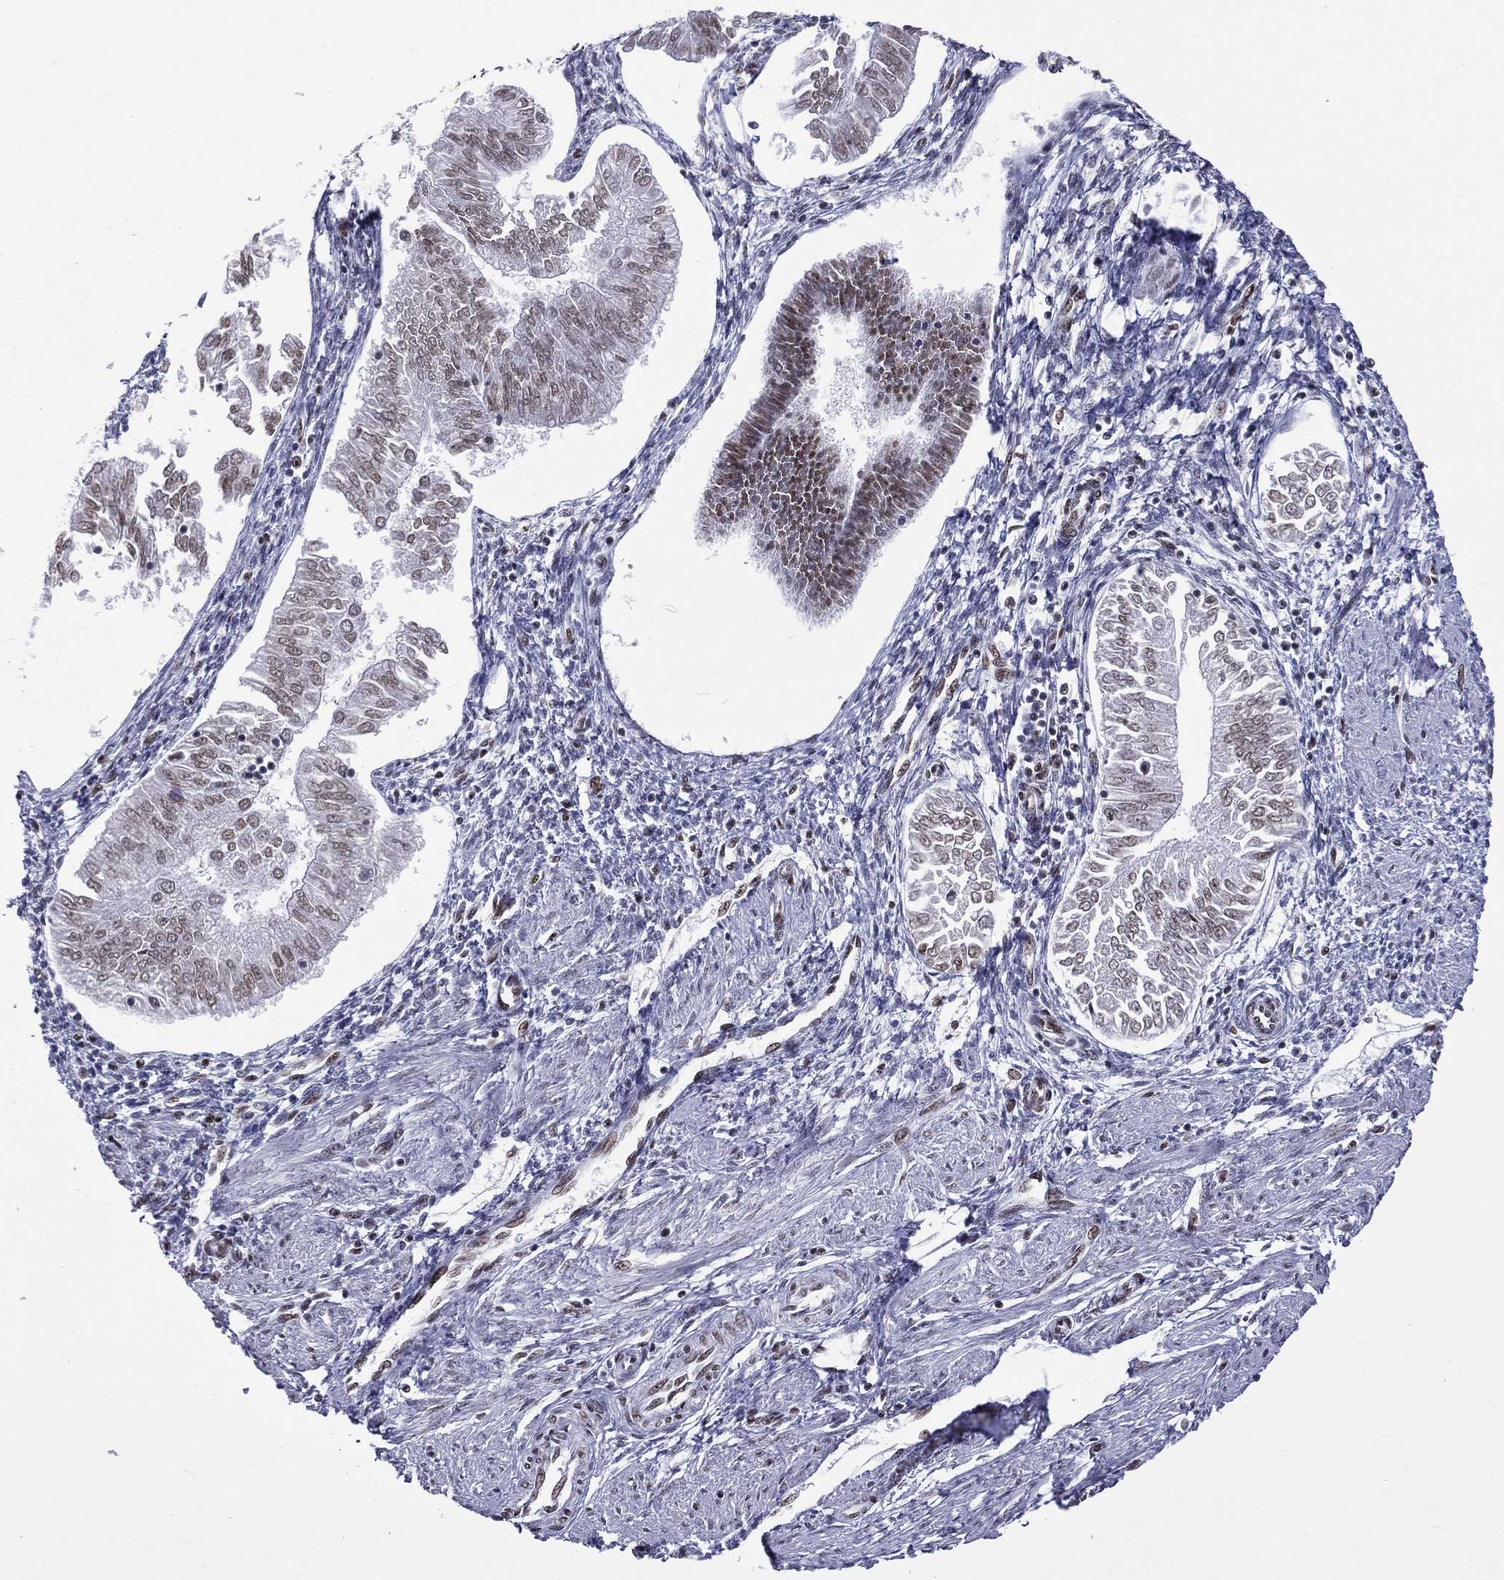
{"staining": {"intensity": "weak", "quantity": "<25%", "location": "nuclear"}, "tissue": "endometrial cancer", "cell_type": "Tumor cells", "image_type": "cancer", "snomed": [{"axis": "morphology", "description": "Adenocarcinoma, NOS"}, {"axis": "topography", "description": "Endometrium"}], "caption": "Tumor cells are negative for brown protein staining in adenocarcinoma (endometrial). (DAB immunohistochemistry (IHC) with hematoxylin counter stain).", "gene": "ZNF7", "patient": {"sex": "female", "age": 53}}